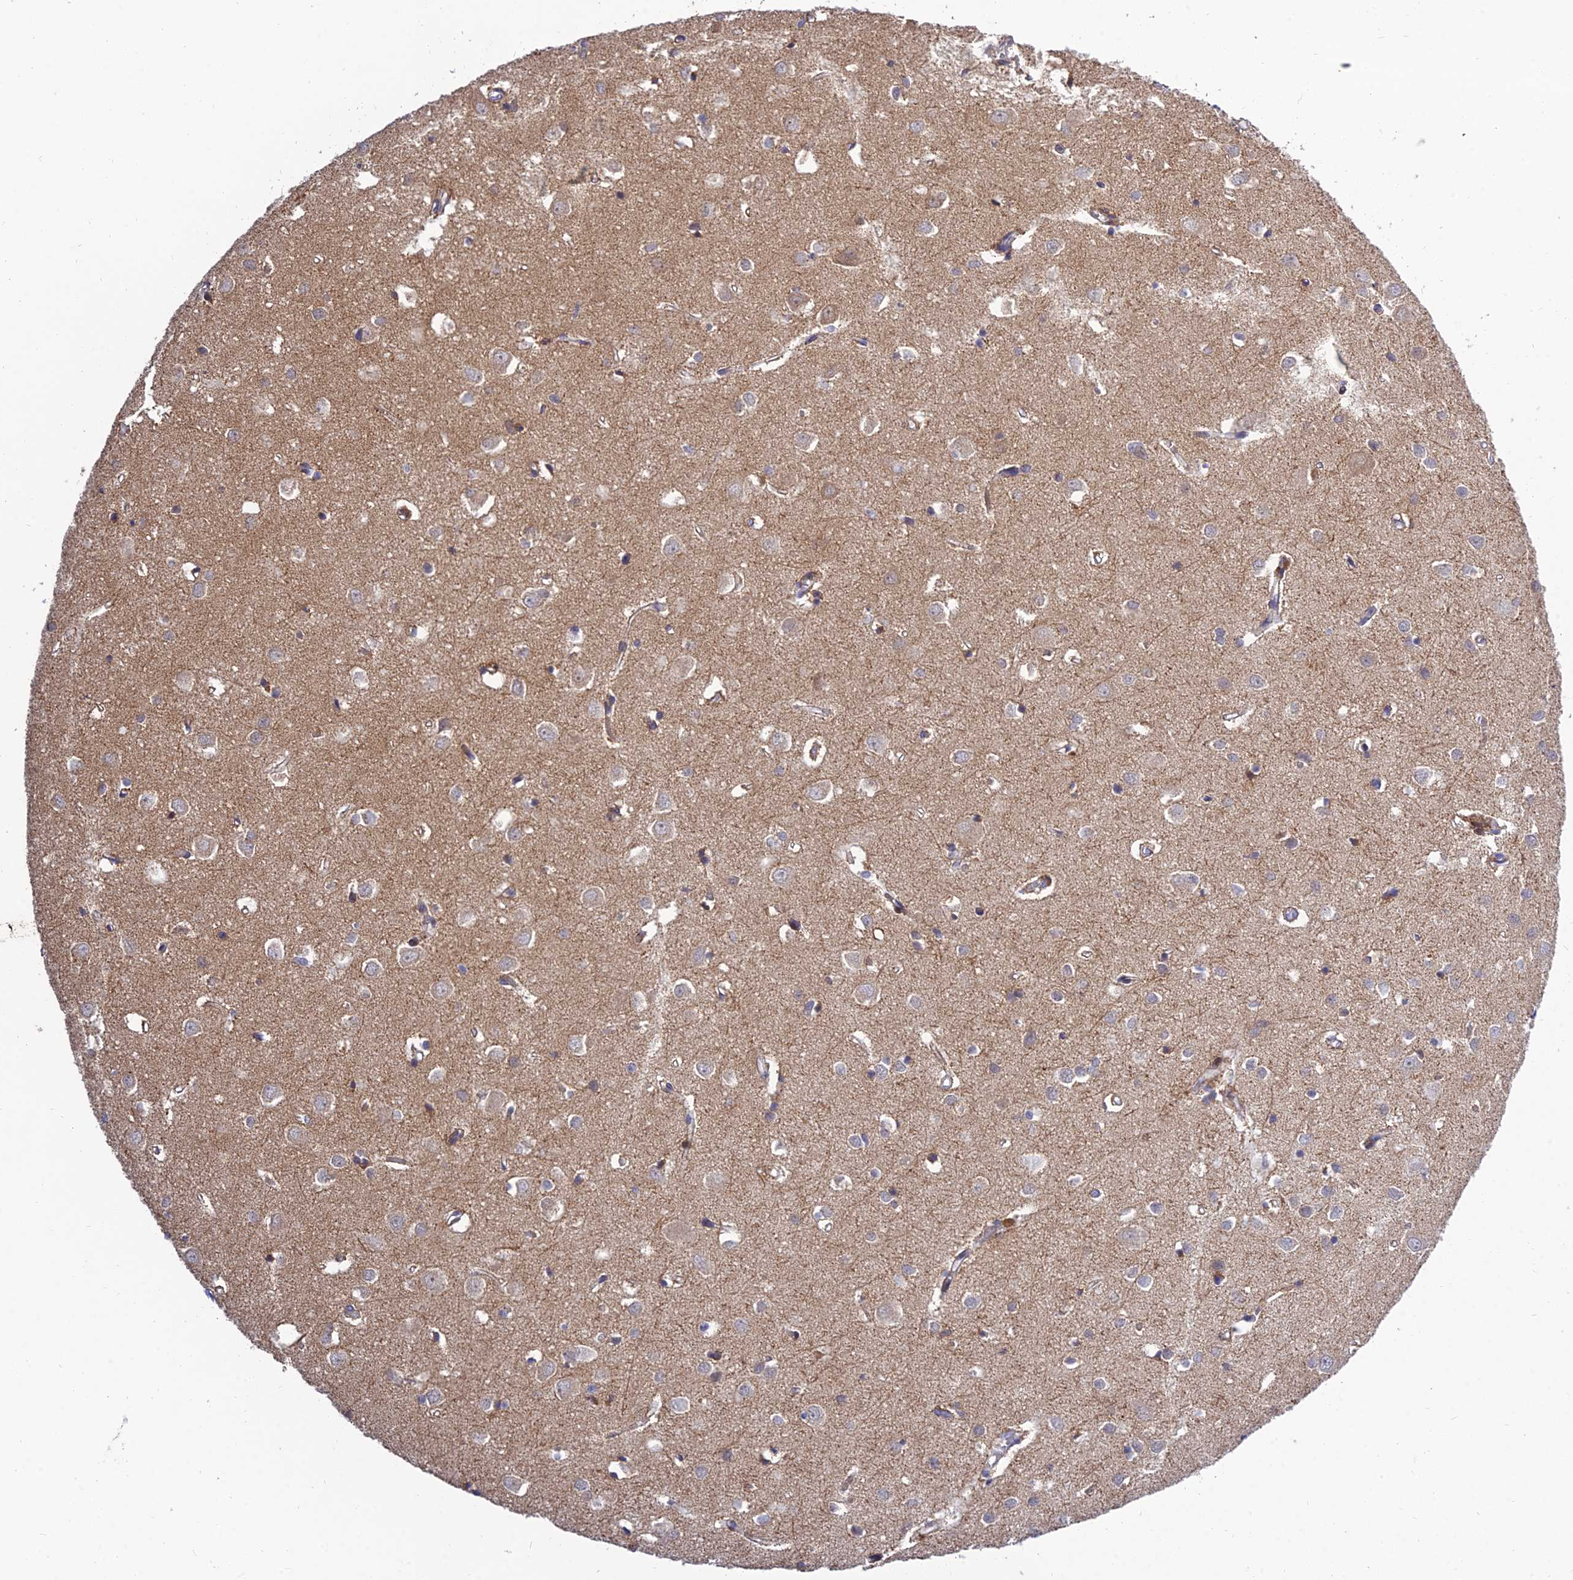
{"staining": {"intensity": "negative", "quantity": "none", "location": "none"}, "tissue": "cerebral cortex", "cell_type": "Endothelial cells", "image_type": "normal", "snomed": [{"axis": "morphology", "description": "Normal tissue, NOS"}, {"axis": "topography", "description": "Cerebral cortex"}], "caption": "Protein analysis of normal cerebral cortex demonstrates no significant expression in endothelial cells.", "gene": "PLEKHG2", "patient": {"sex": "female", "age": 64}}